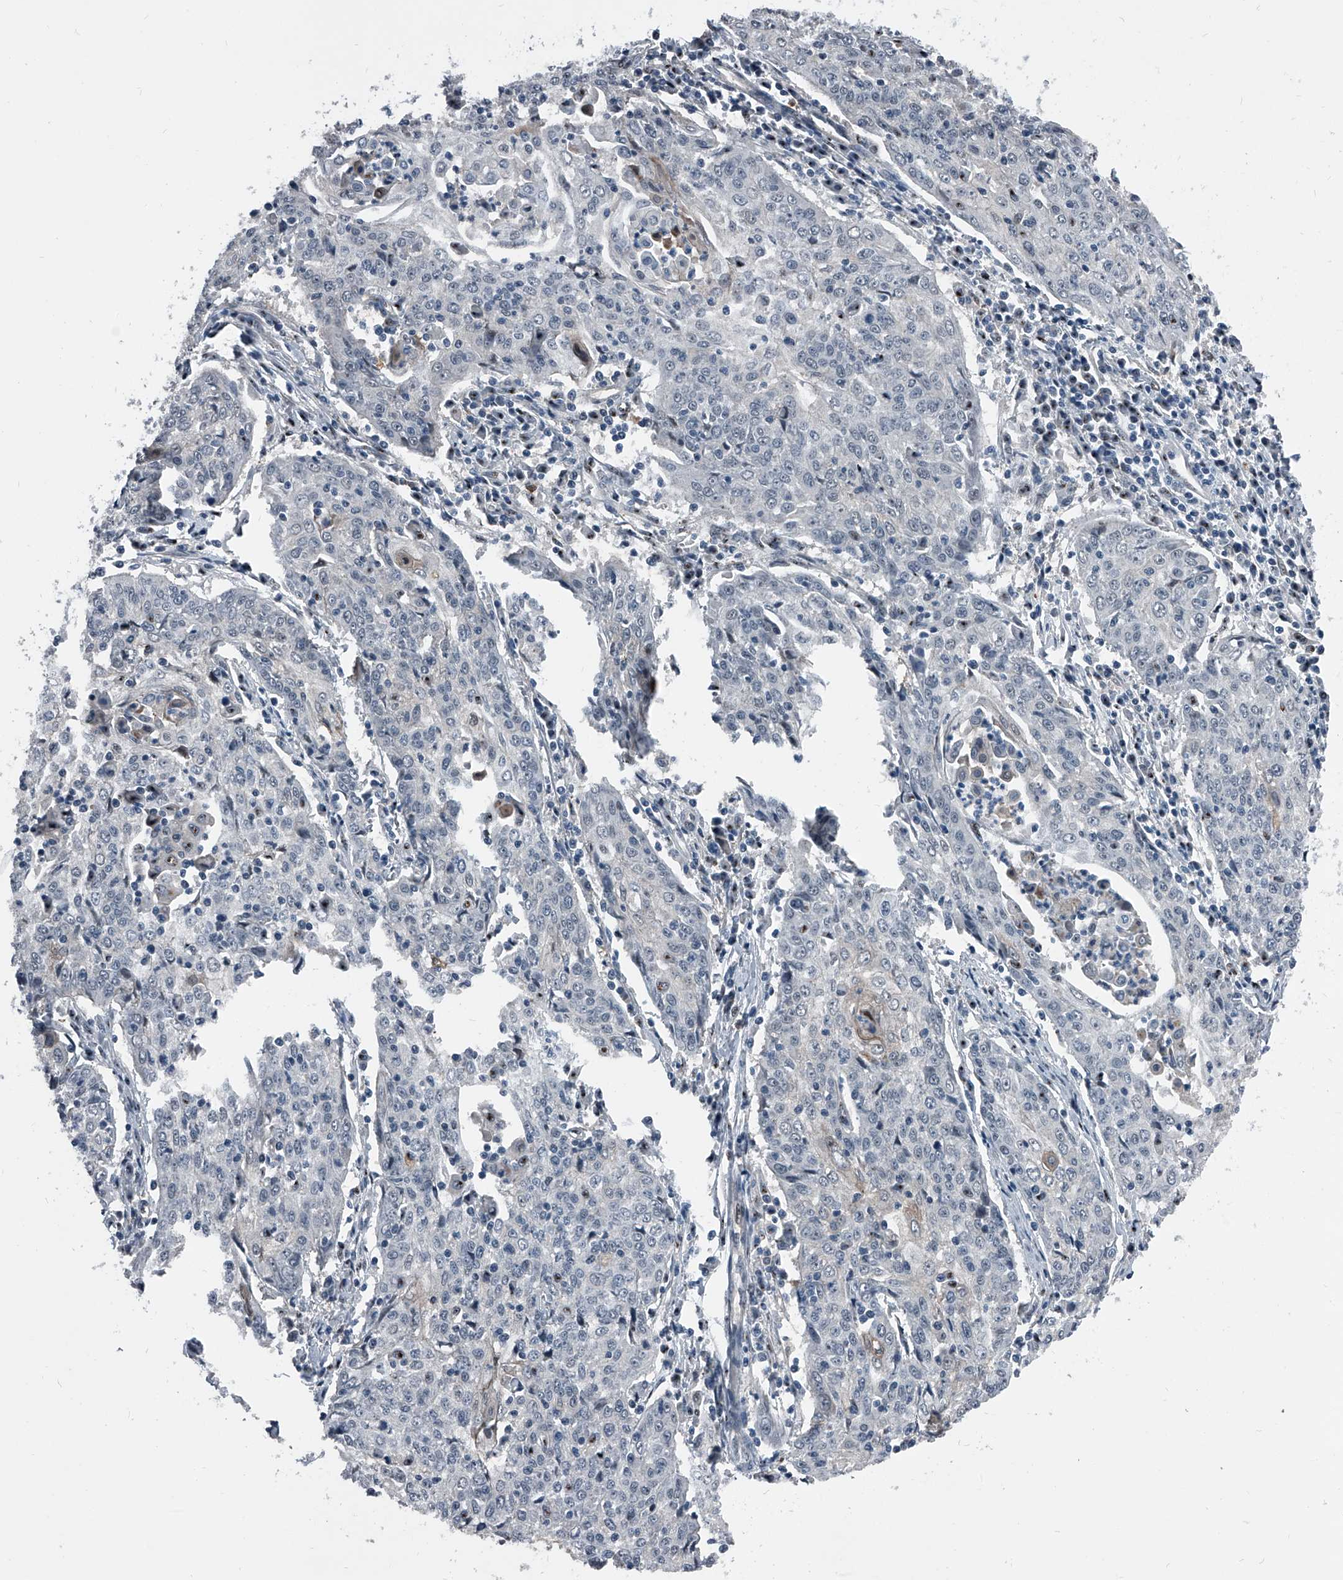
{"staining": {"intensity": "negative", "quantity": "none", "location": "none"}, "tissue": "cervical cancer", "cell_type": "Tumor cells", "image_type": "cancer", "snomed": [{"axis": "morphology", "description": "Squamous cell carcinoma, NOS"}, {"axis": "topography", "description": "Cervix"}], "caption": "DAB immunohistochemical staining of squamous cell carcinoma (cervical) demonstrates no significant expression in tumor cells. (Immunohistochemistry, brightfield microscopy, high magnification).", "gene": "MEN1", "patient": {"sex": "female", "age": 48}}